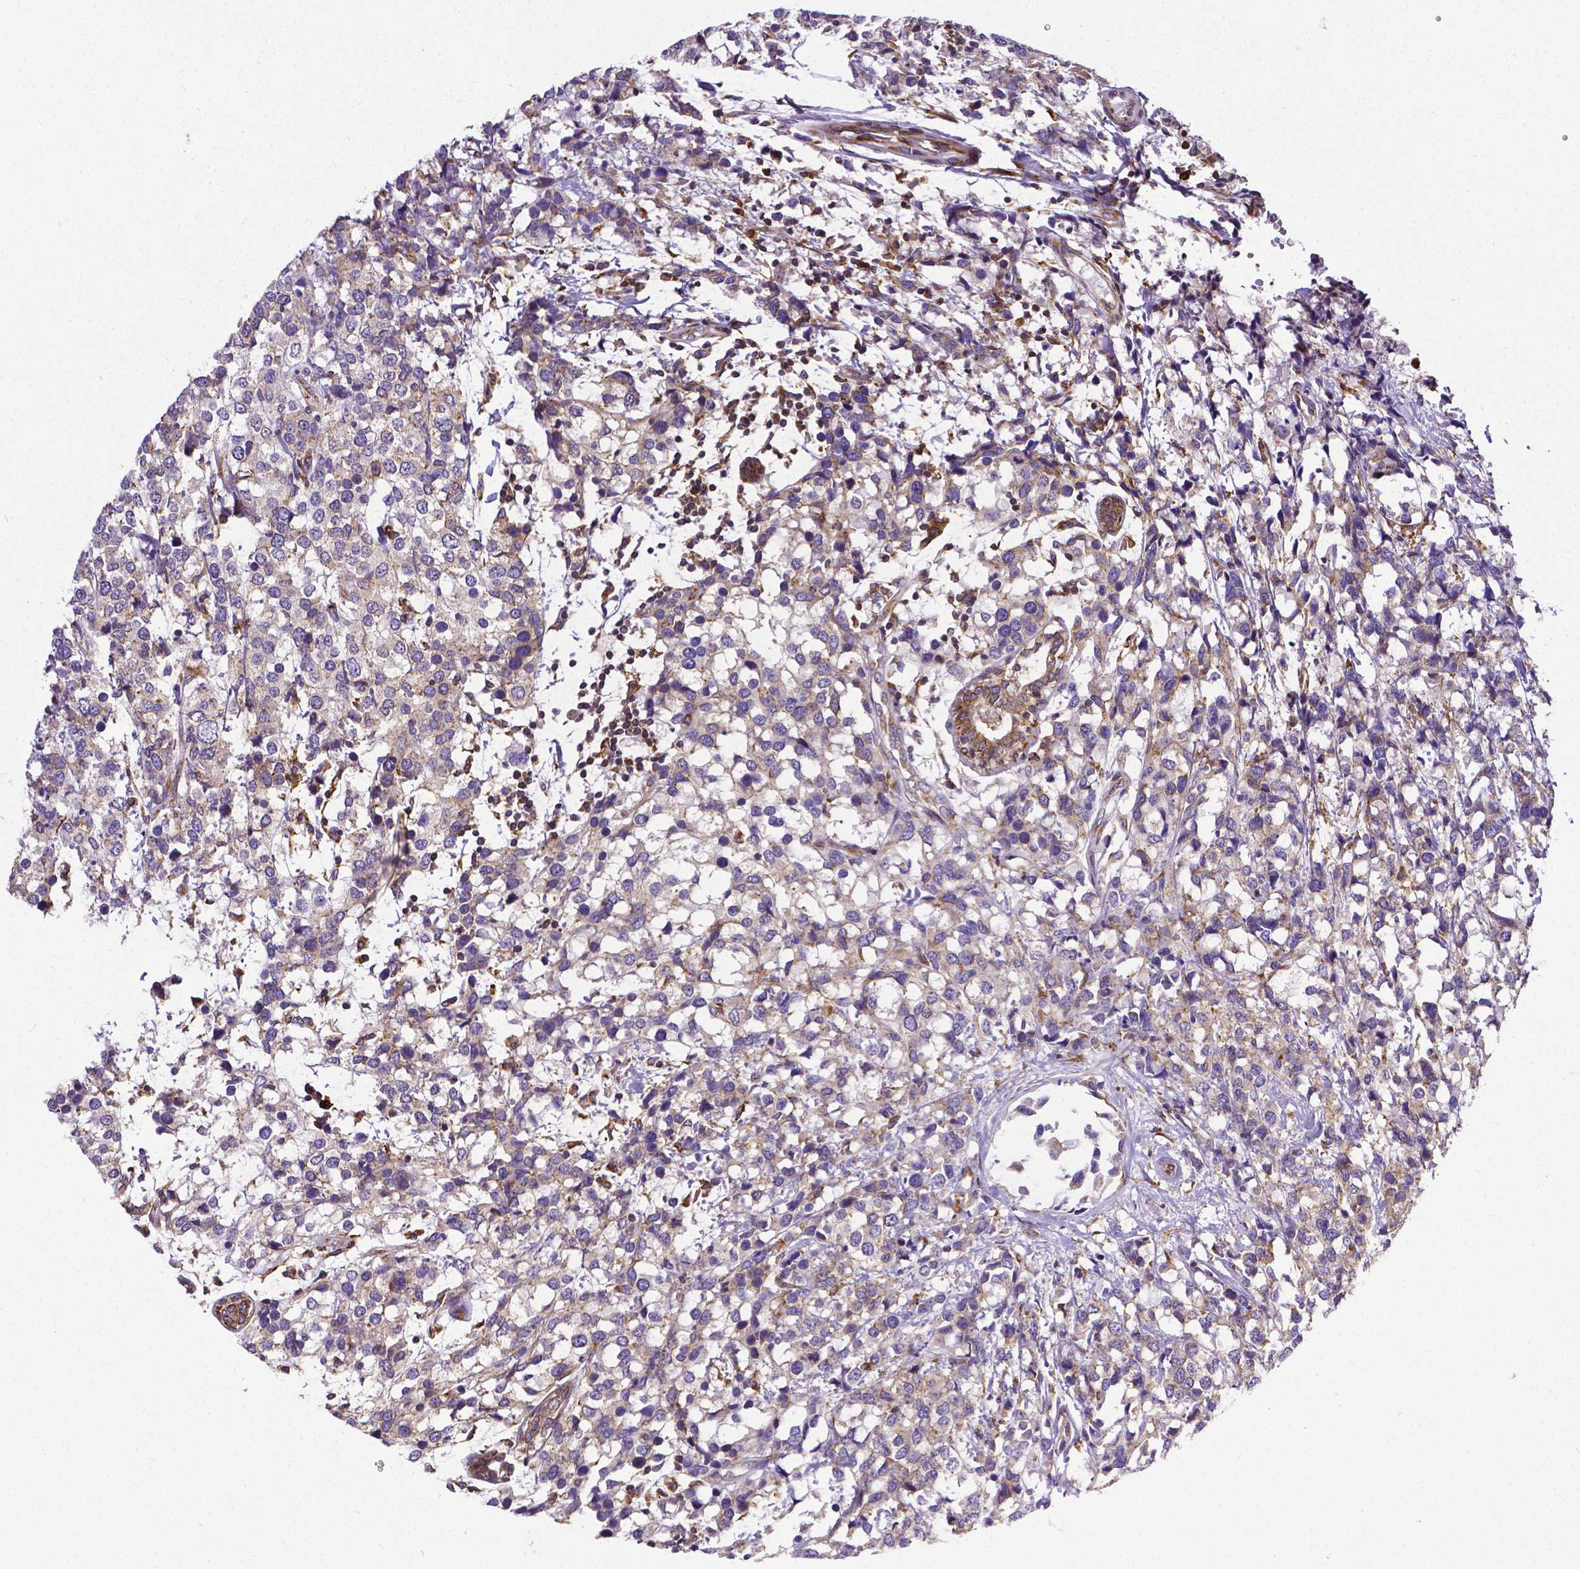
{"staining": {"intensity": "weak", "quantity": "25%-75%", "location": "cytoplasmic/membranous"}, "tissue": "breast cancer", "cell_type": "Tumor cells", "image_type": "cancer", "snomed": [{"axis": "morphology", "description": "Lobular carcinoma"}, {"axis": "topography", "description": "Breast"}], "caption": "Breast cancer (lobular carcinoma) stained for a protein displays weak cytoplasmic/membranous positivity in tumor cells.", "gene": "MTDH", "patient": {"sex": "female", "age": 59}}